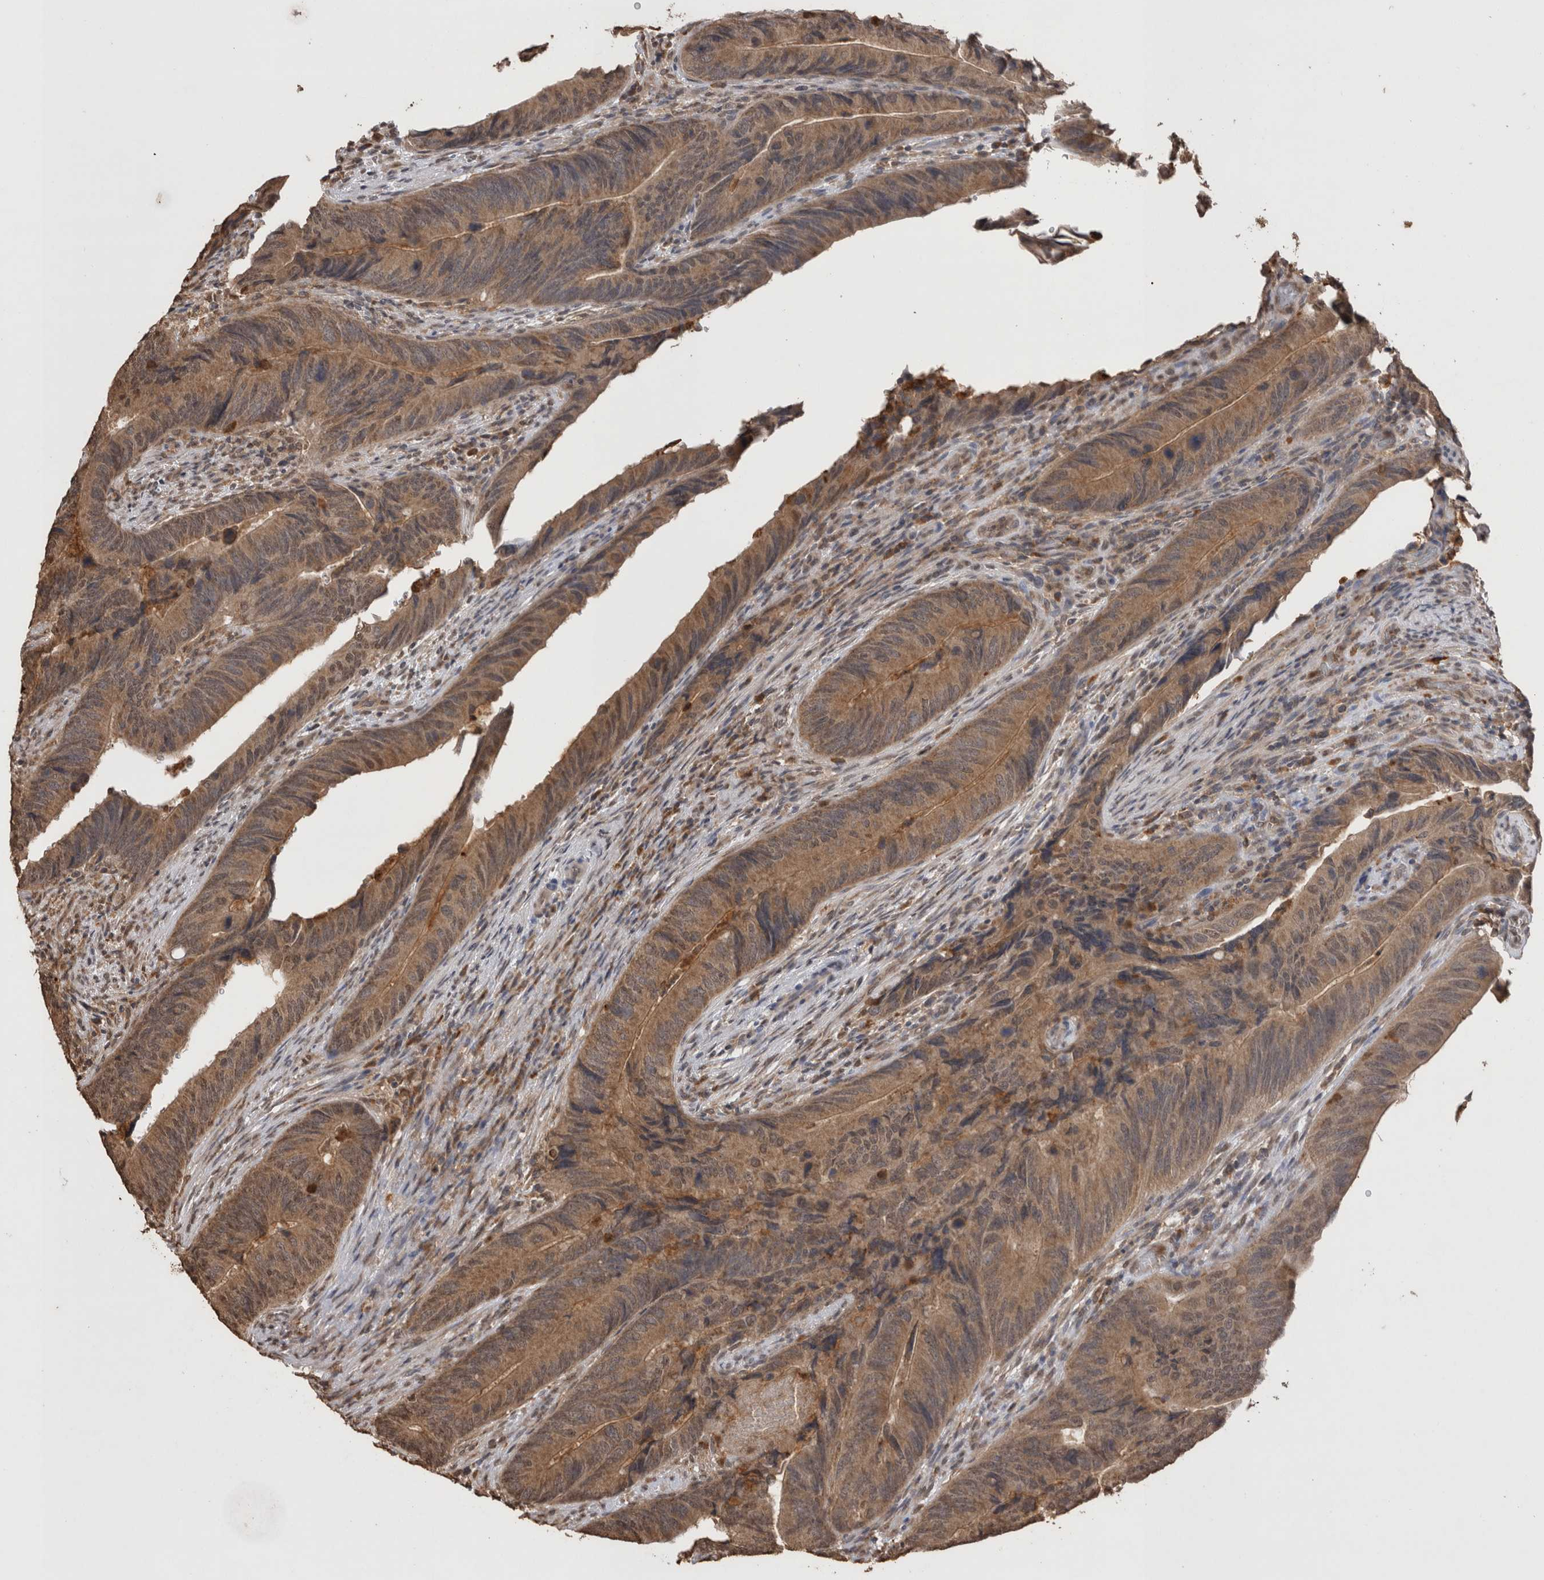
{"staining": {"intensity": "moderate", "quantity": ">75%", "location": "cytoplasmic/membranous"}, "tissue": "colorectal cancer", "cell_type": "Tumor cells", "image_type": "cancer", "snomed": [{"axis": "morphology", "description": "Normal tissue, NOS"}, {"axis": "morphology", "description": "Adenocarcinoma, NOS"}, {"axis": "topography", "description": "Colon"}], "caption": "Immunohistochemistry (IHC) image of colorectal adenocarcinoma stained for a protein (brown), which demonstrates medium levels of moderate cytoplasmic/membranous positivity in about >75% of tumor cells.", "gene": "GRK5", "patient": {"sex": "male", "age": 56}}